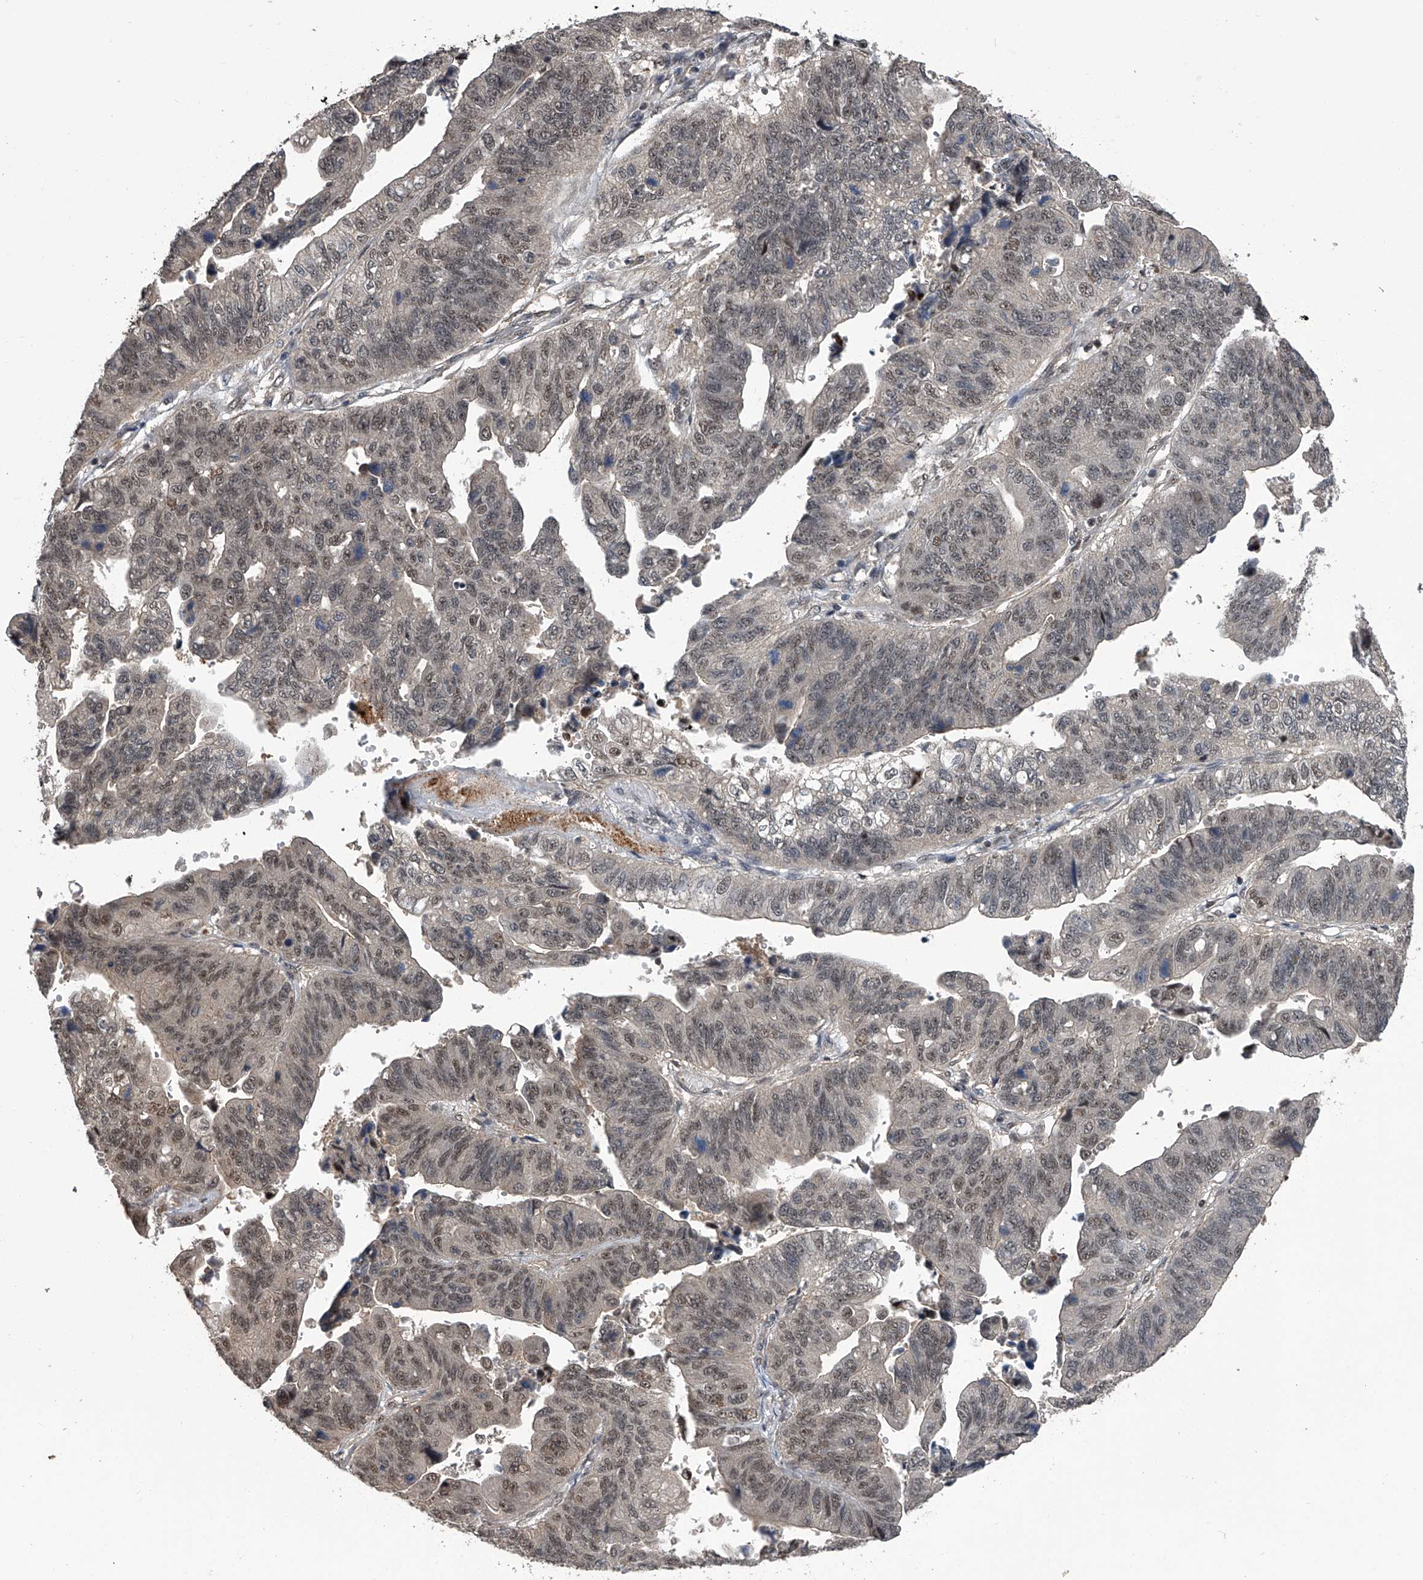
{"staining": {"intensity": "weak", "quantity": "<25%", "location": "cytoplasmic/membranous"}, "tissue": "stomach cancer", "cell_type": "Tumor cells", "image_type": "cancer", "snomed": [{"axis": "morphology", "description": "Adenocarcinoma, NOS"}, {"axis": "topography", "description": "Stomach"}], "caption": "A photomicrograph of human stomach cancer is negative for staining in tumor cells.", "gene": "SLC12A8", "patient": {"sex": "male", "age": 59}}